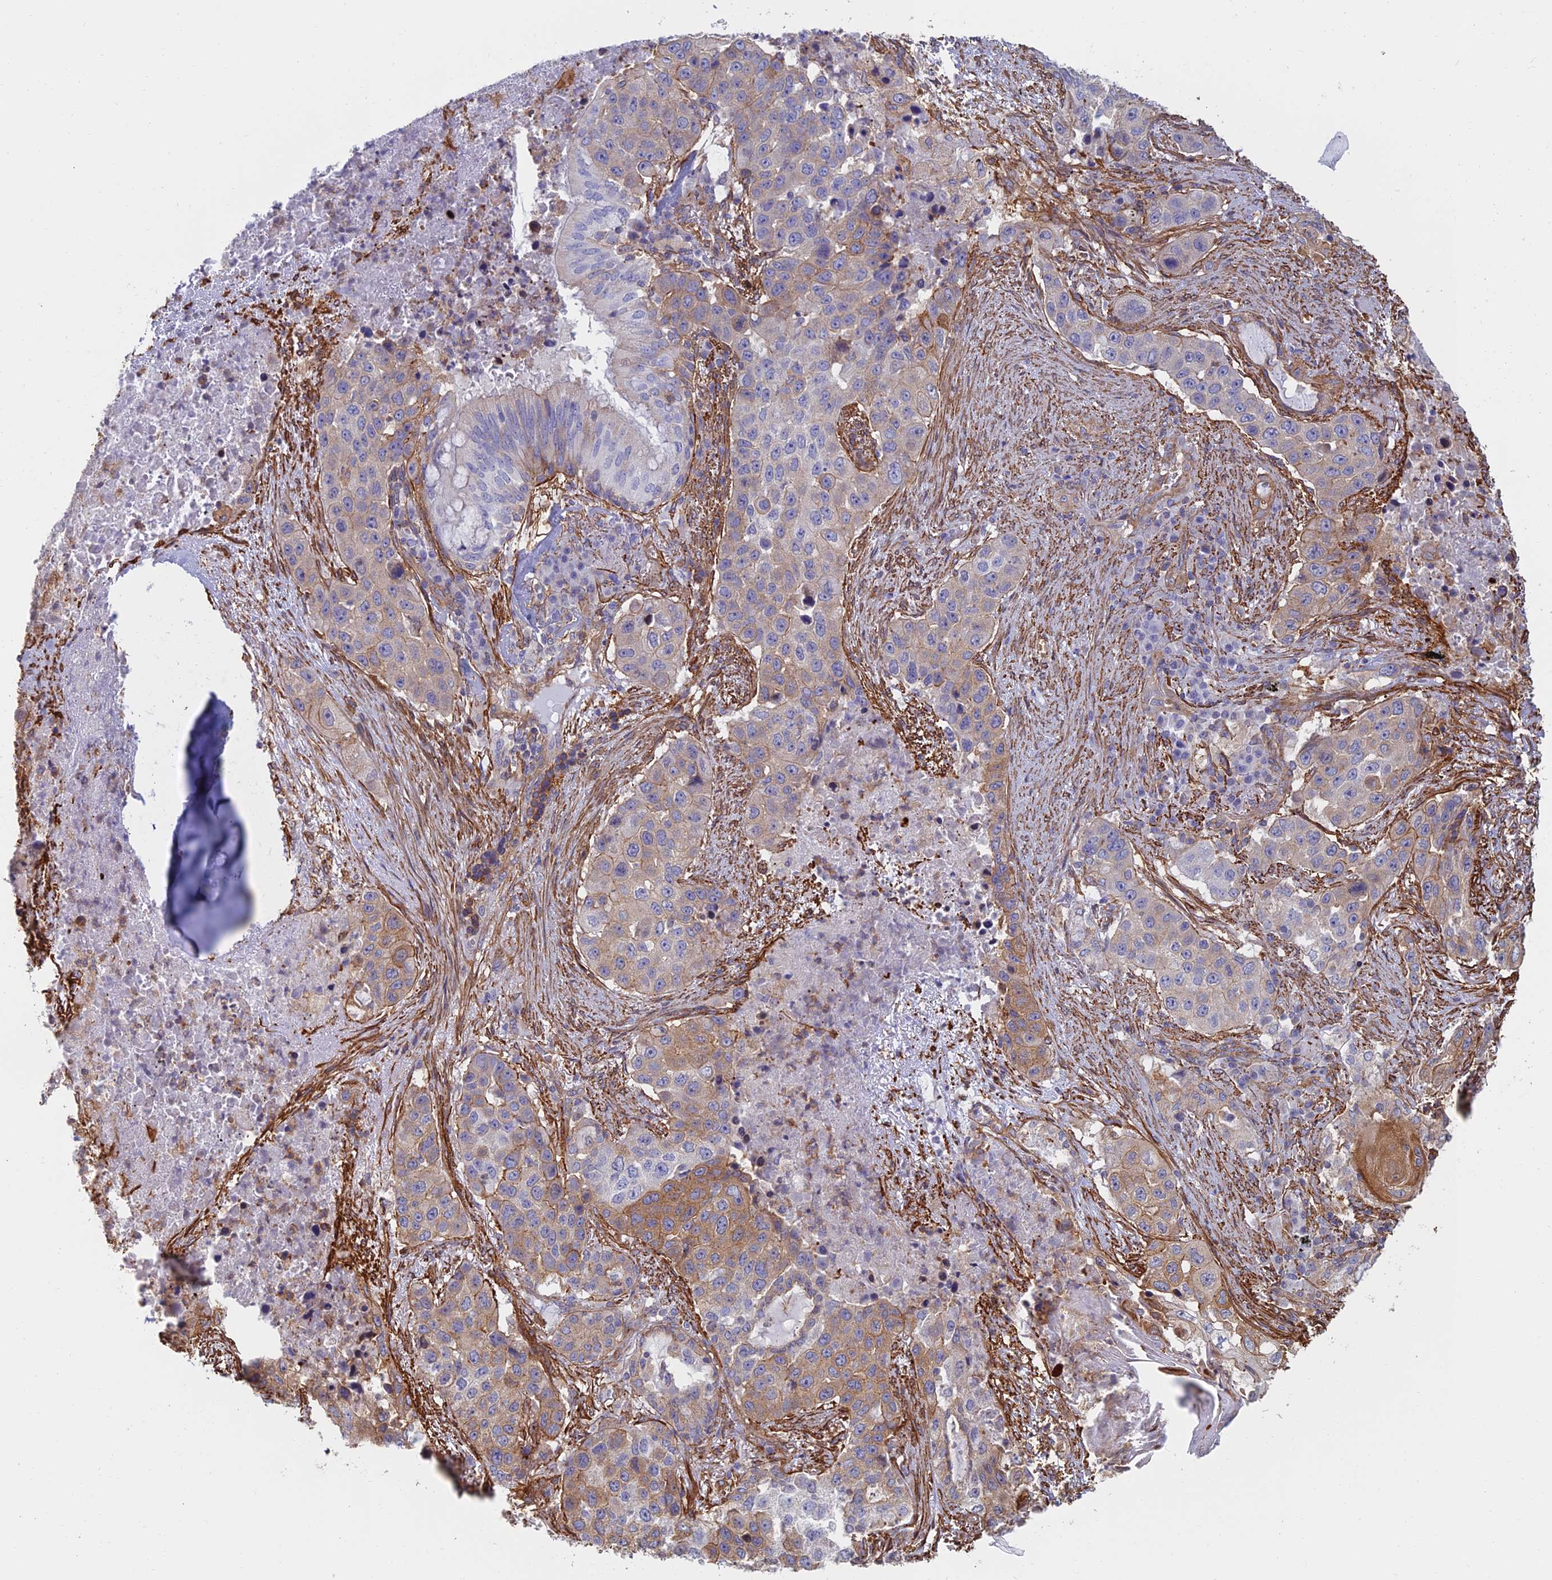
{"staining": {"intensity": "moderate", "quantity": "<25%", "location": "cytoplasmic/membranous"}, "tissue": "lung cancer", "cell_type": "Tumor cells", "image_type": "cancer", "snomed": [{"axis": "morphology", "description": "Squamous cell carcinoma, NOS"}, {"axis": "topography", "description": "Lung"}], "caption": "Protein staining by immunohistochemistry (IHC) demonstrates moderate cytoplasmic/membranous positivity in about <25% of tumor cells in squamous cell carcinoma (lung). (brown staining indicates protein expression, while blue staining denotes nuclei).", "gene": "PAK4", "patient": {"sex": "female", "age": 63}}